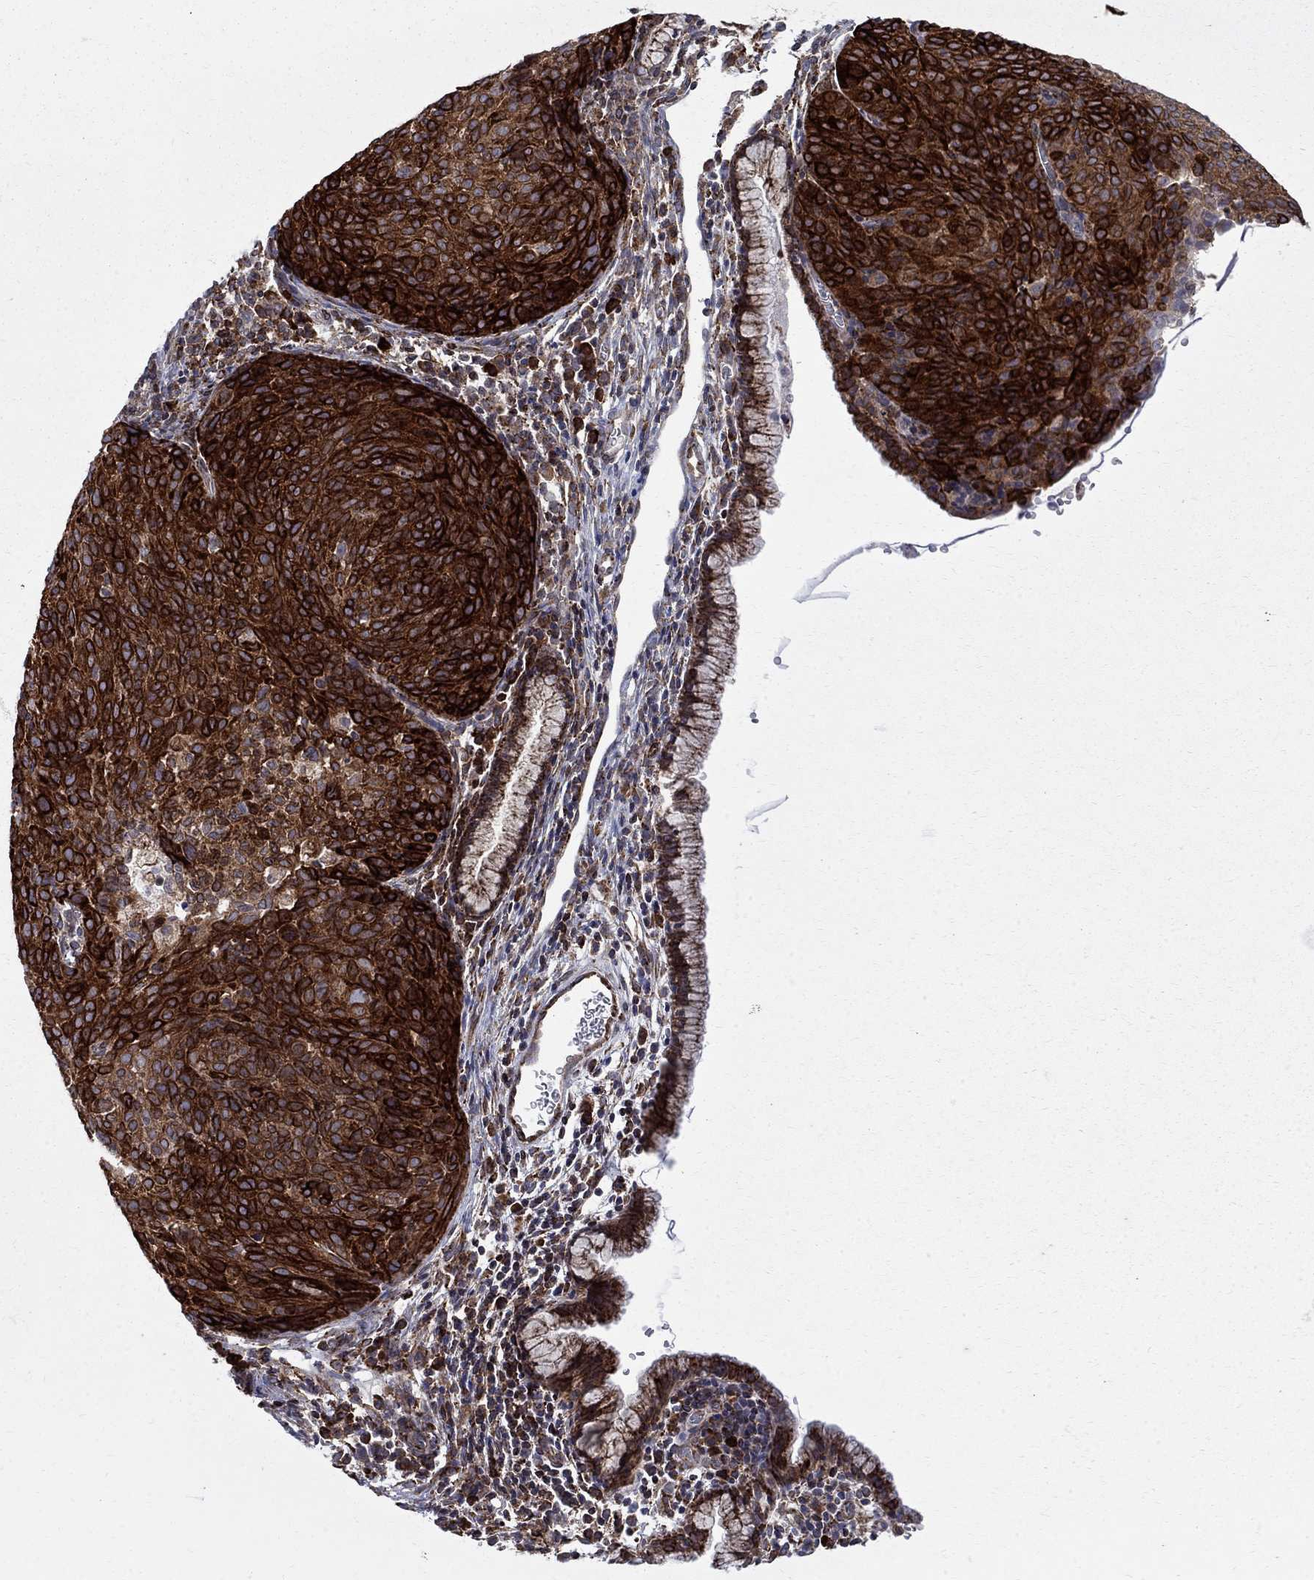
{"staining": {"intensity": "strong", "quantity": ">75%", "location": "cytoplasmic/membranous,nuclear"}, "tissue": "cervical cancer", "cell_type": "Tumor cells", "image_type": "cancer", "snomed": [{"axis": "morphology", "description": "Squamous cell carcinoma, NOS"}, {"axis": "topography", "description": "Cervix"}], "caption": "Cervical cancer (squamous cell carcinoma) stained with a protein marker shows strong staining in tumor cells.", "gene": "CAB39L", "patient": {"sex": "female", "age": 39}}